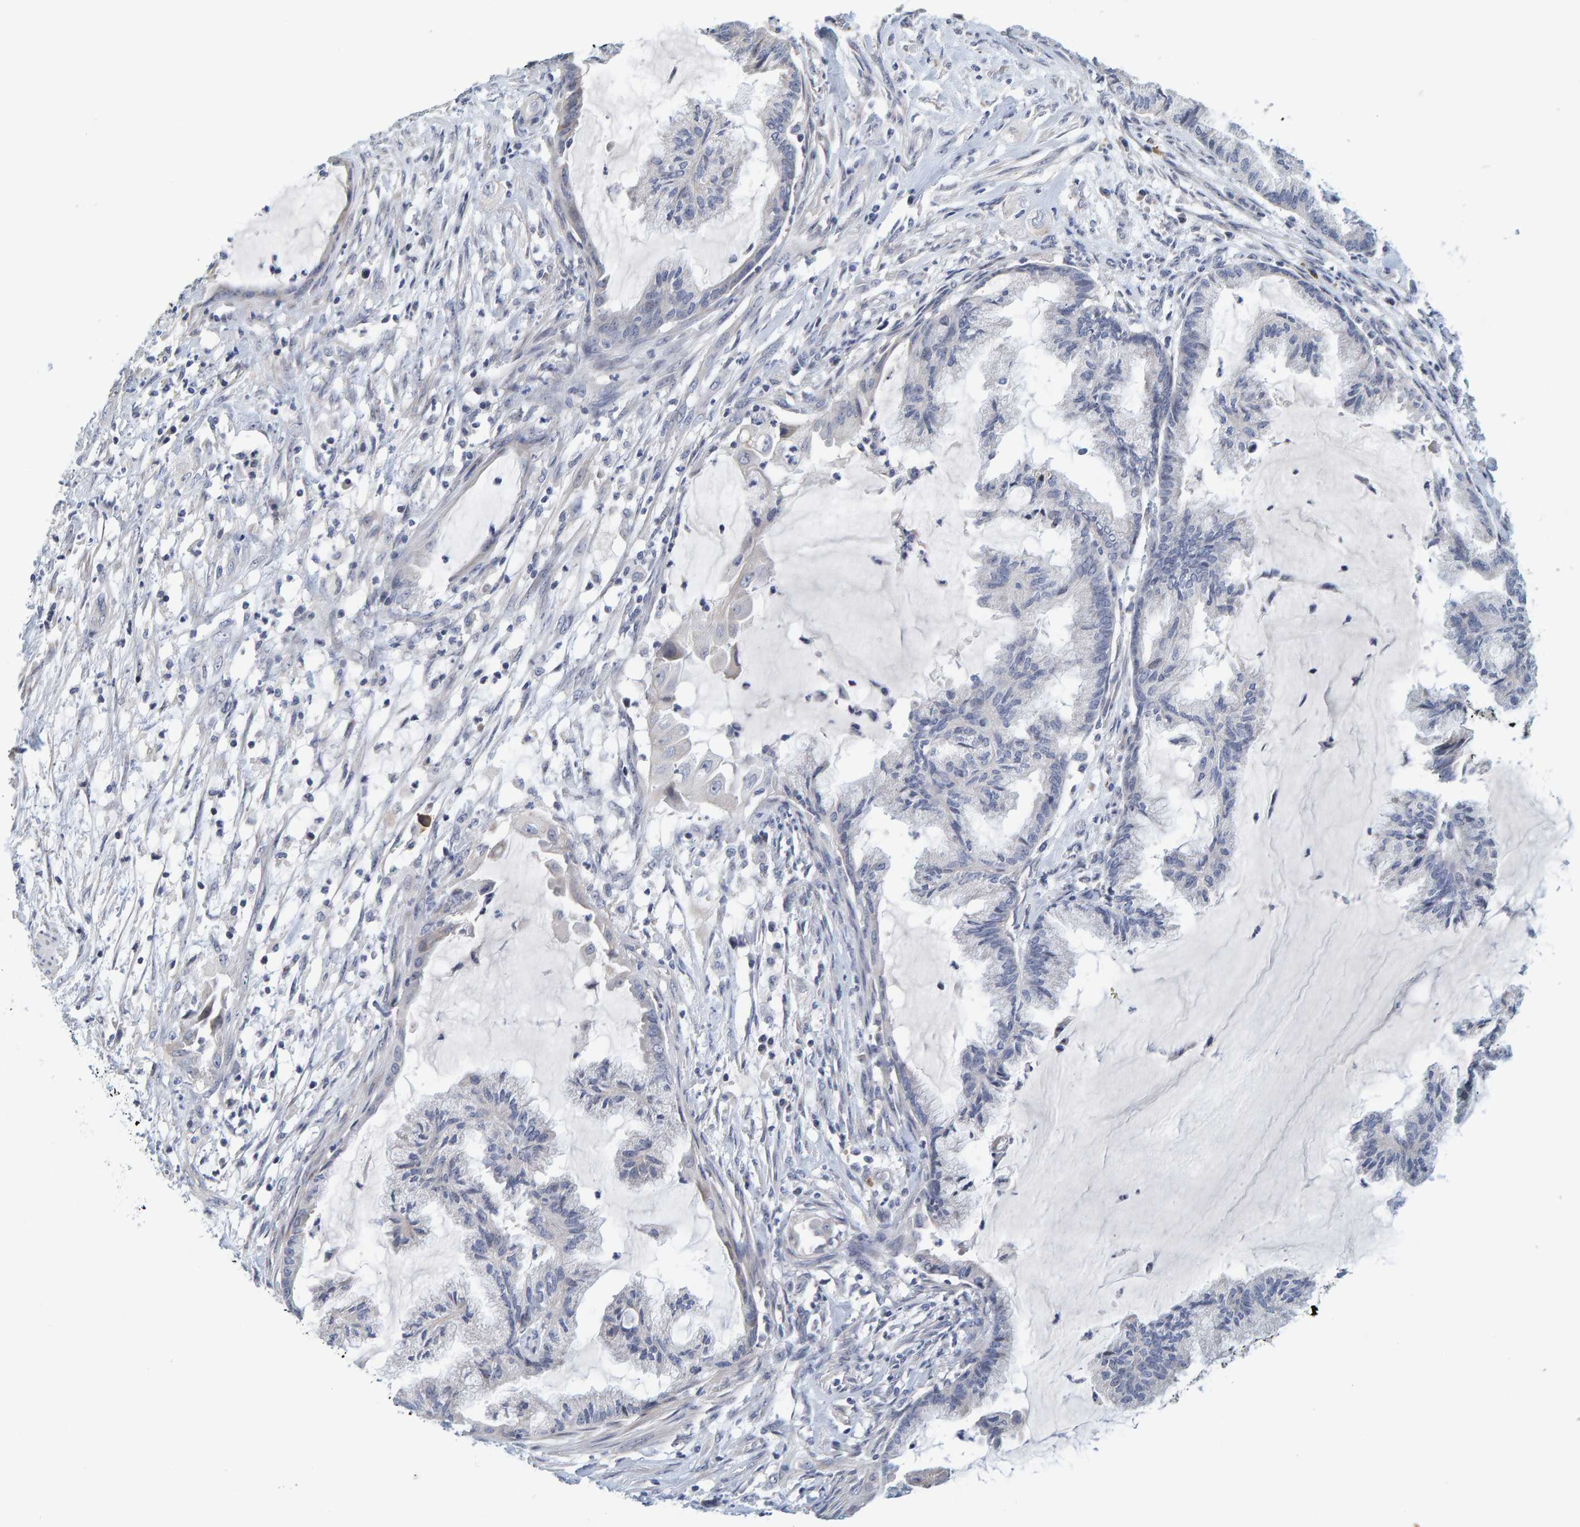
{"staining": {"intensity": "negative", "quantity": "none", "location": "none"}, "tissue": "endometrial cancer", "cell_type": "Tumor cells", "image_type": "cancer", "snomed": [{"axis": "morphology", "description": "Adenocarcinoma, NOS"}, {"axis": "topography", "description": "Endometrium"}], "caption": "Immunohistochemistry (IHC) micrograph of neoplastic tissue: endometrial cancer stained with DAB demonstrates no significant protein staining in tumor cells.", "gene": "ZNF77", "patient": {"sex": "female", "age": 86}}